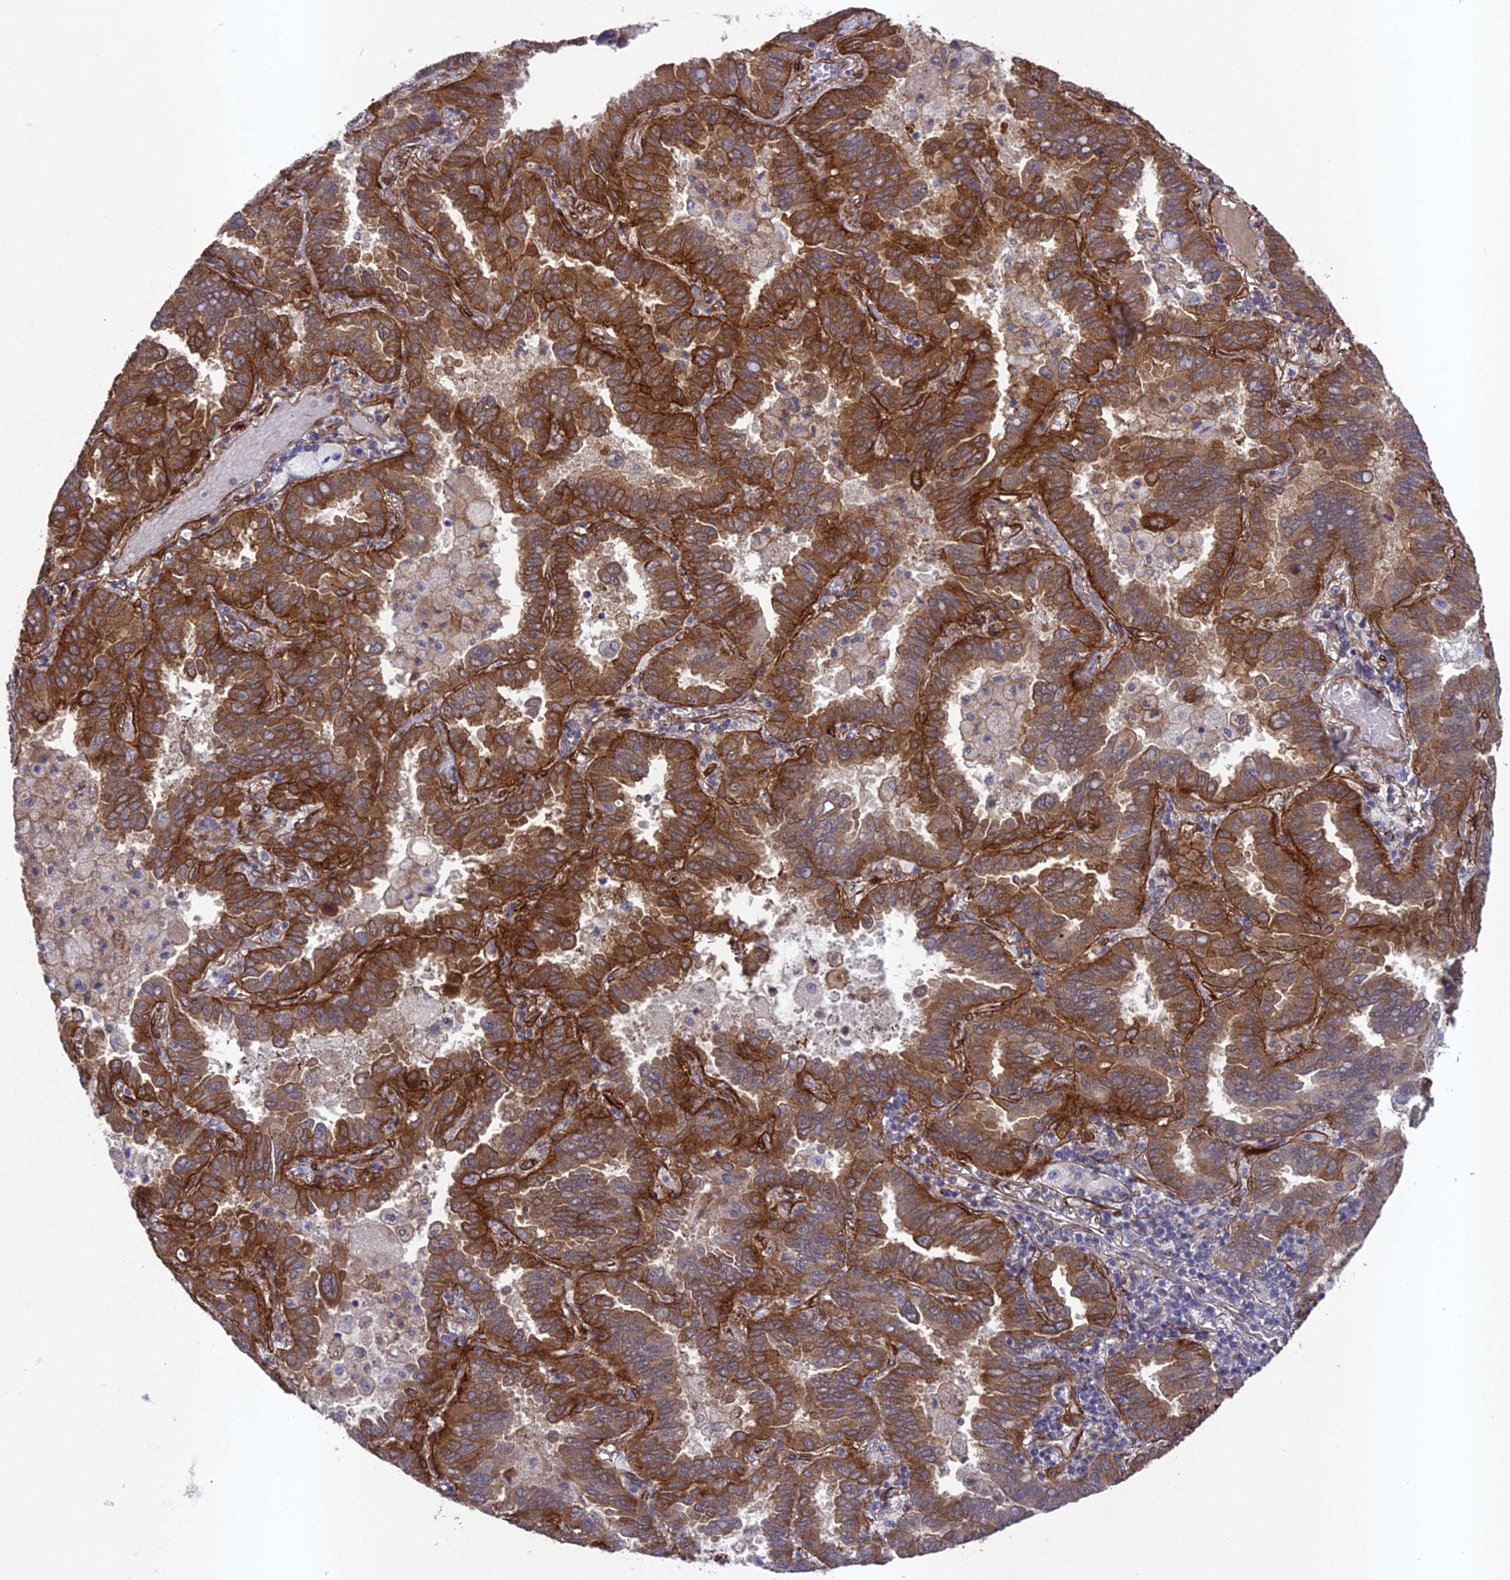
{"staining": {"intensity": "moderate", "quantity": ">75%", "location": "cytoplasmic/membranous"}, "tissue": "lung cancer", "cell_type": "Tumor cells", "image_type": "cancer", "snomed": [{"axis": "morphology", "description": "Adenocarcinoma, NOS"}, {"axis": "topography", "description": "Lung"}], "caption": "Protein expression analysis of human lung cancer (adenocarcinoma) reveals moderate cytoplasmic/membranous expression in about >75% of tumor cells.", "gene": "TNS1", "patient": {"sex": "male", "age": 64}}